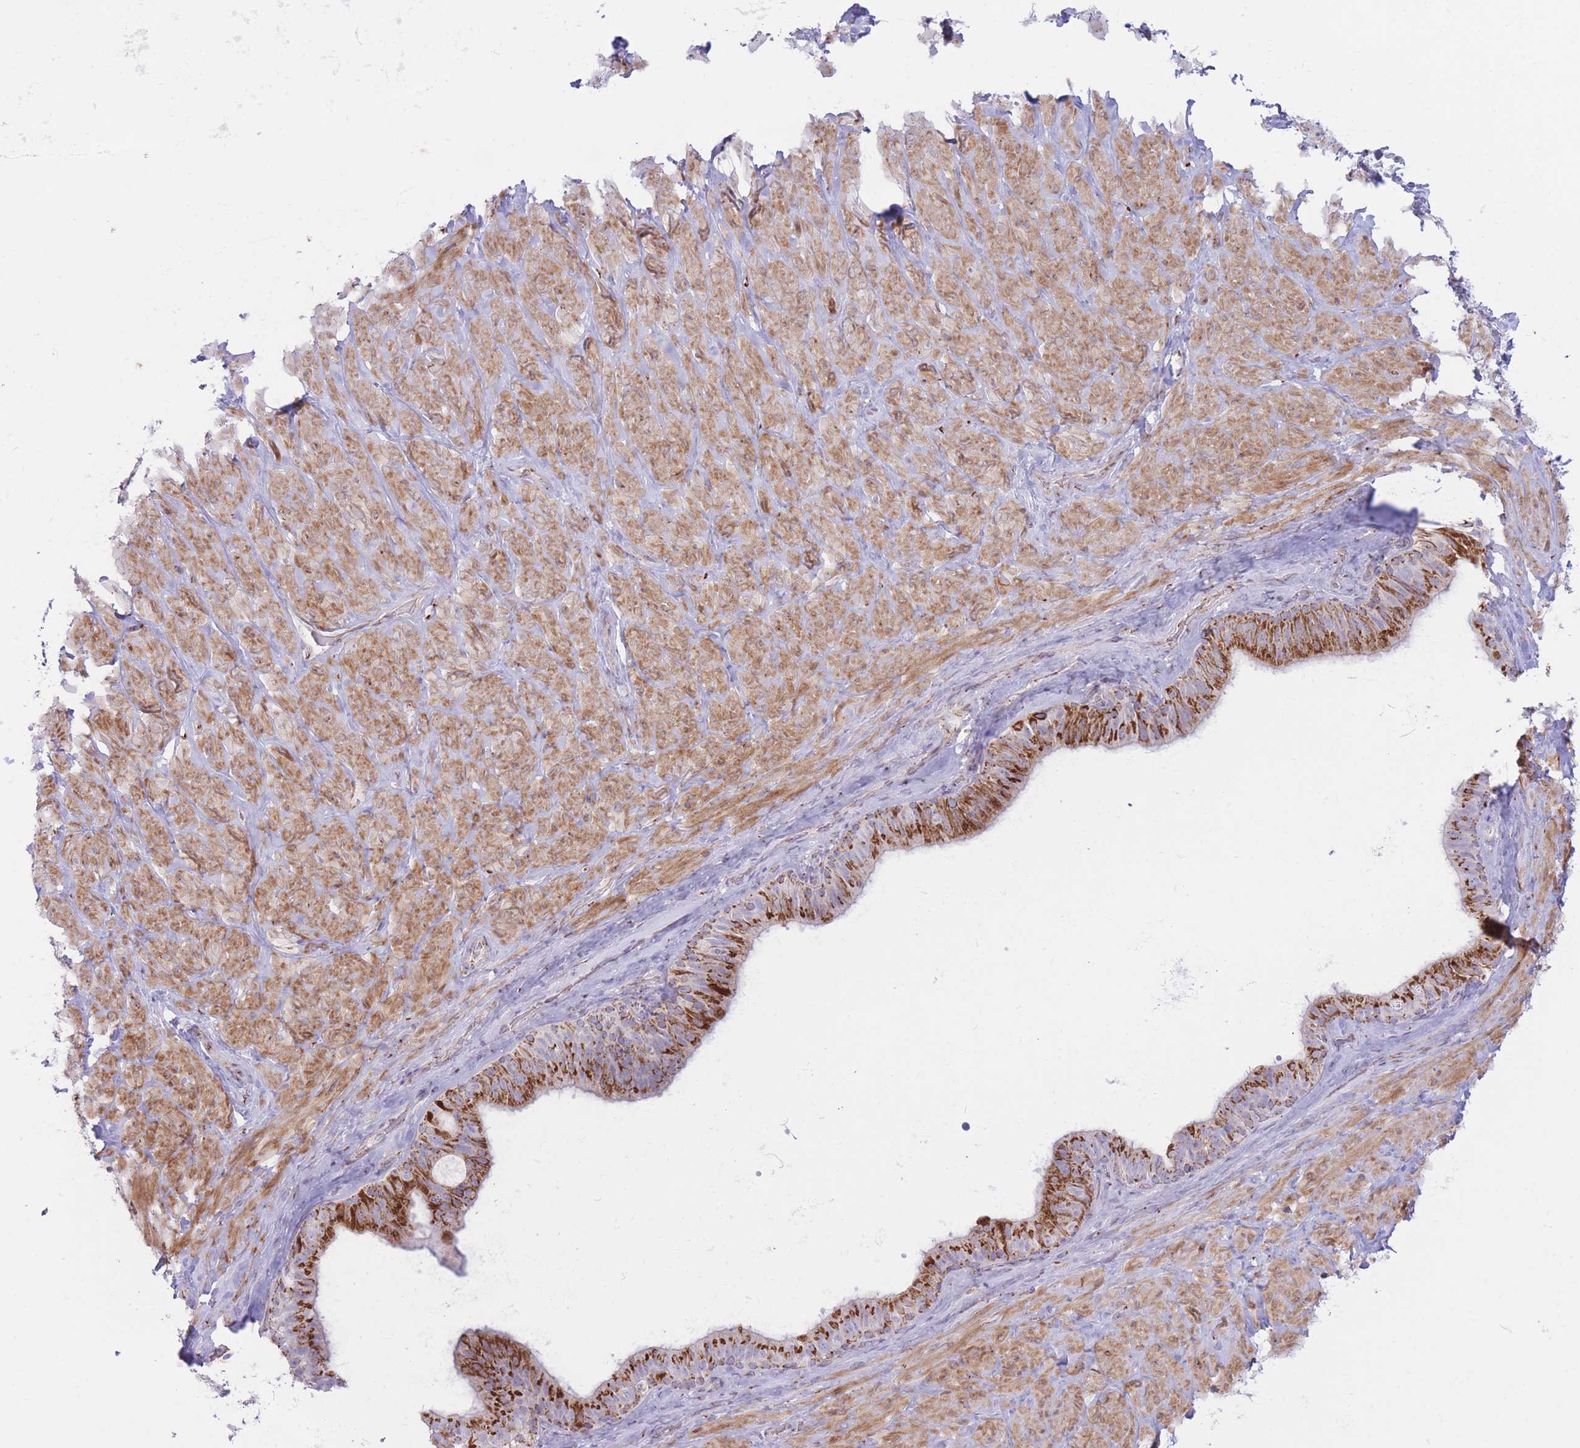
{"staining": {"intensity": "negative", "quantity": "none", "location": "none"}, "tissue": "adipose tissue", "cell_type": "Adipocytes", "image_type": "normal", "snomed": [{"axis": "morphology", "description": "Normal tissue, NOS"}, {"axis": "topography", "description": "Soft tissue"}, {"axis": "topography", "description": "Vascular tissue"}], "caption": "This is an IHC image of benign human adipose tissue. There is no expression in adipocytes.", "gene": "MPND", "patient": {"sex": "male", "age": 41}}